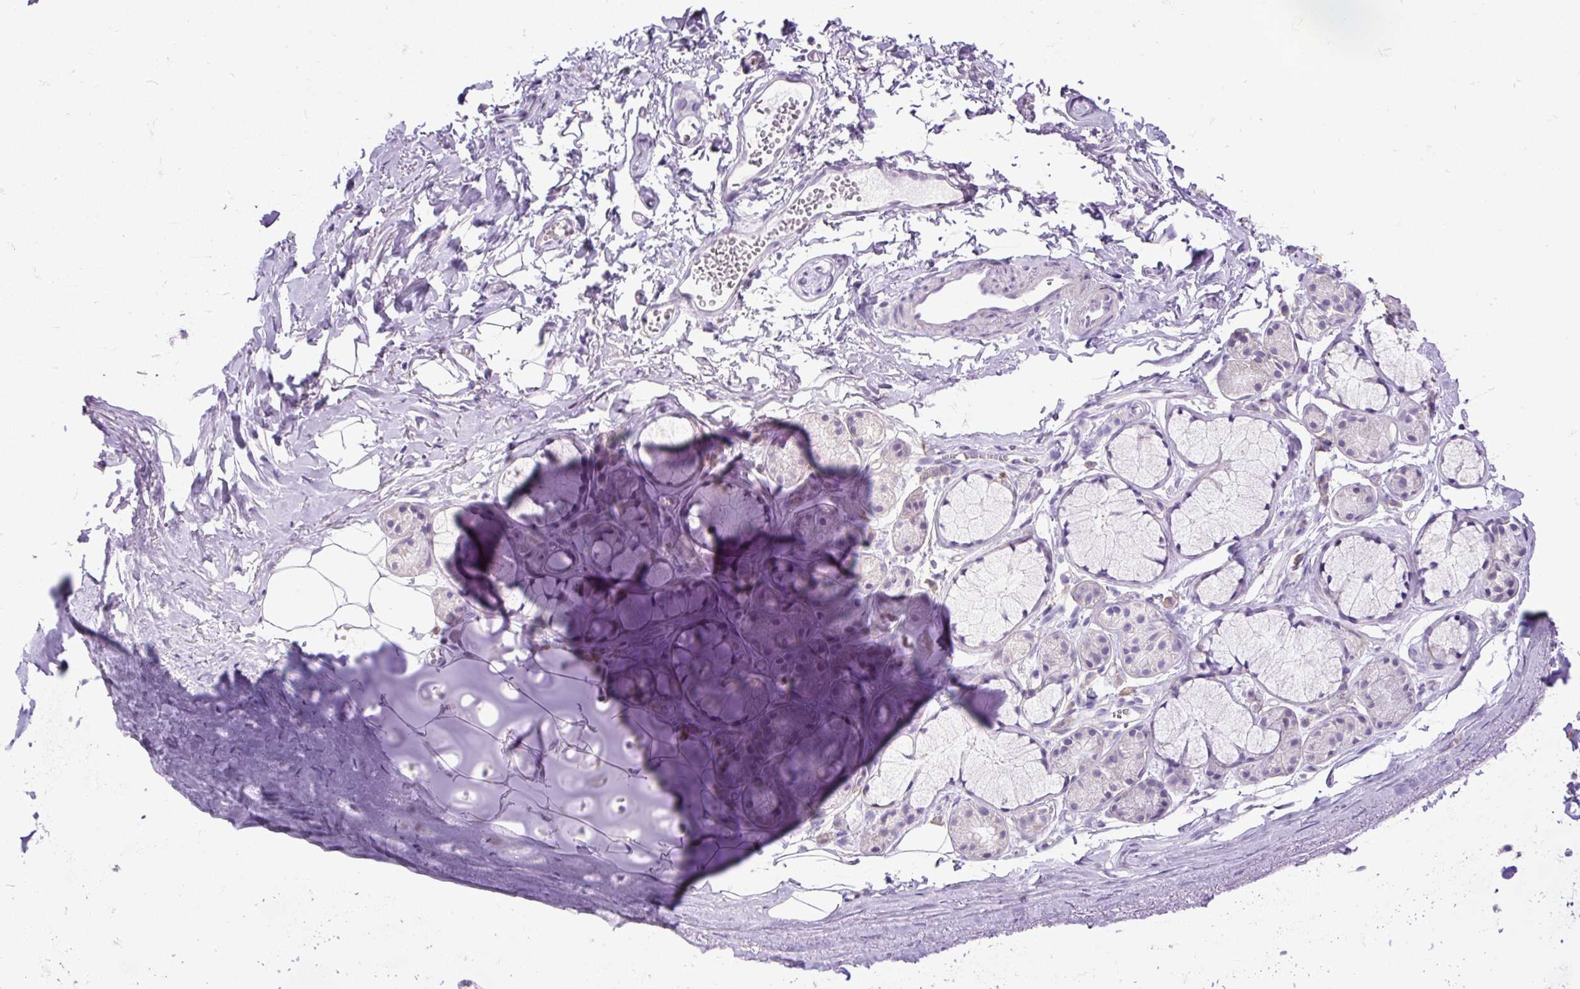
{"staining": {"intensity": "negative", "quantity": "none", "location": "none"}, "tissue": "adipose tissue", "cell_type": "Adipocytes", "image_type": "normal", "snomed": [{"axis": "morphology", "description": "Normal tissue, NOS"}, {"axis": "topography", "description": "Cartilage tissue"}, {"axis": "topography", "description": "Bronchus"}, {"axis": "topography", "description": "Peripheral nerve tissue"}], "caption": "Immunohistochemistry of normal human adipose tissue demonstrates no staining in adipocytes. The staining is performed using DAB brown chromogen with nuclei counter-stained in using hematoxylin.", "gene": "GBX1", "patient": {"sex": "female", "age": 59}}